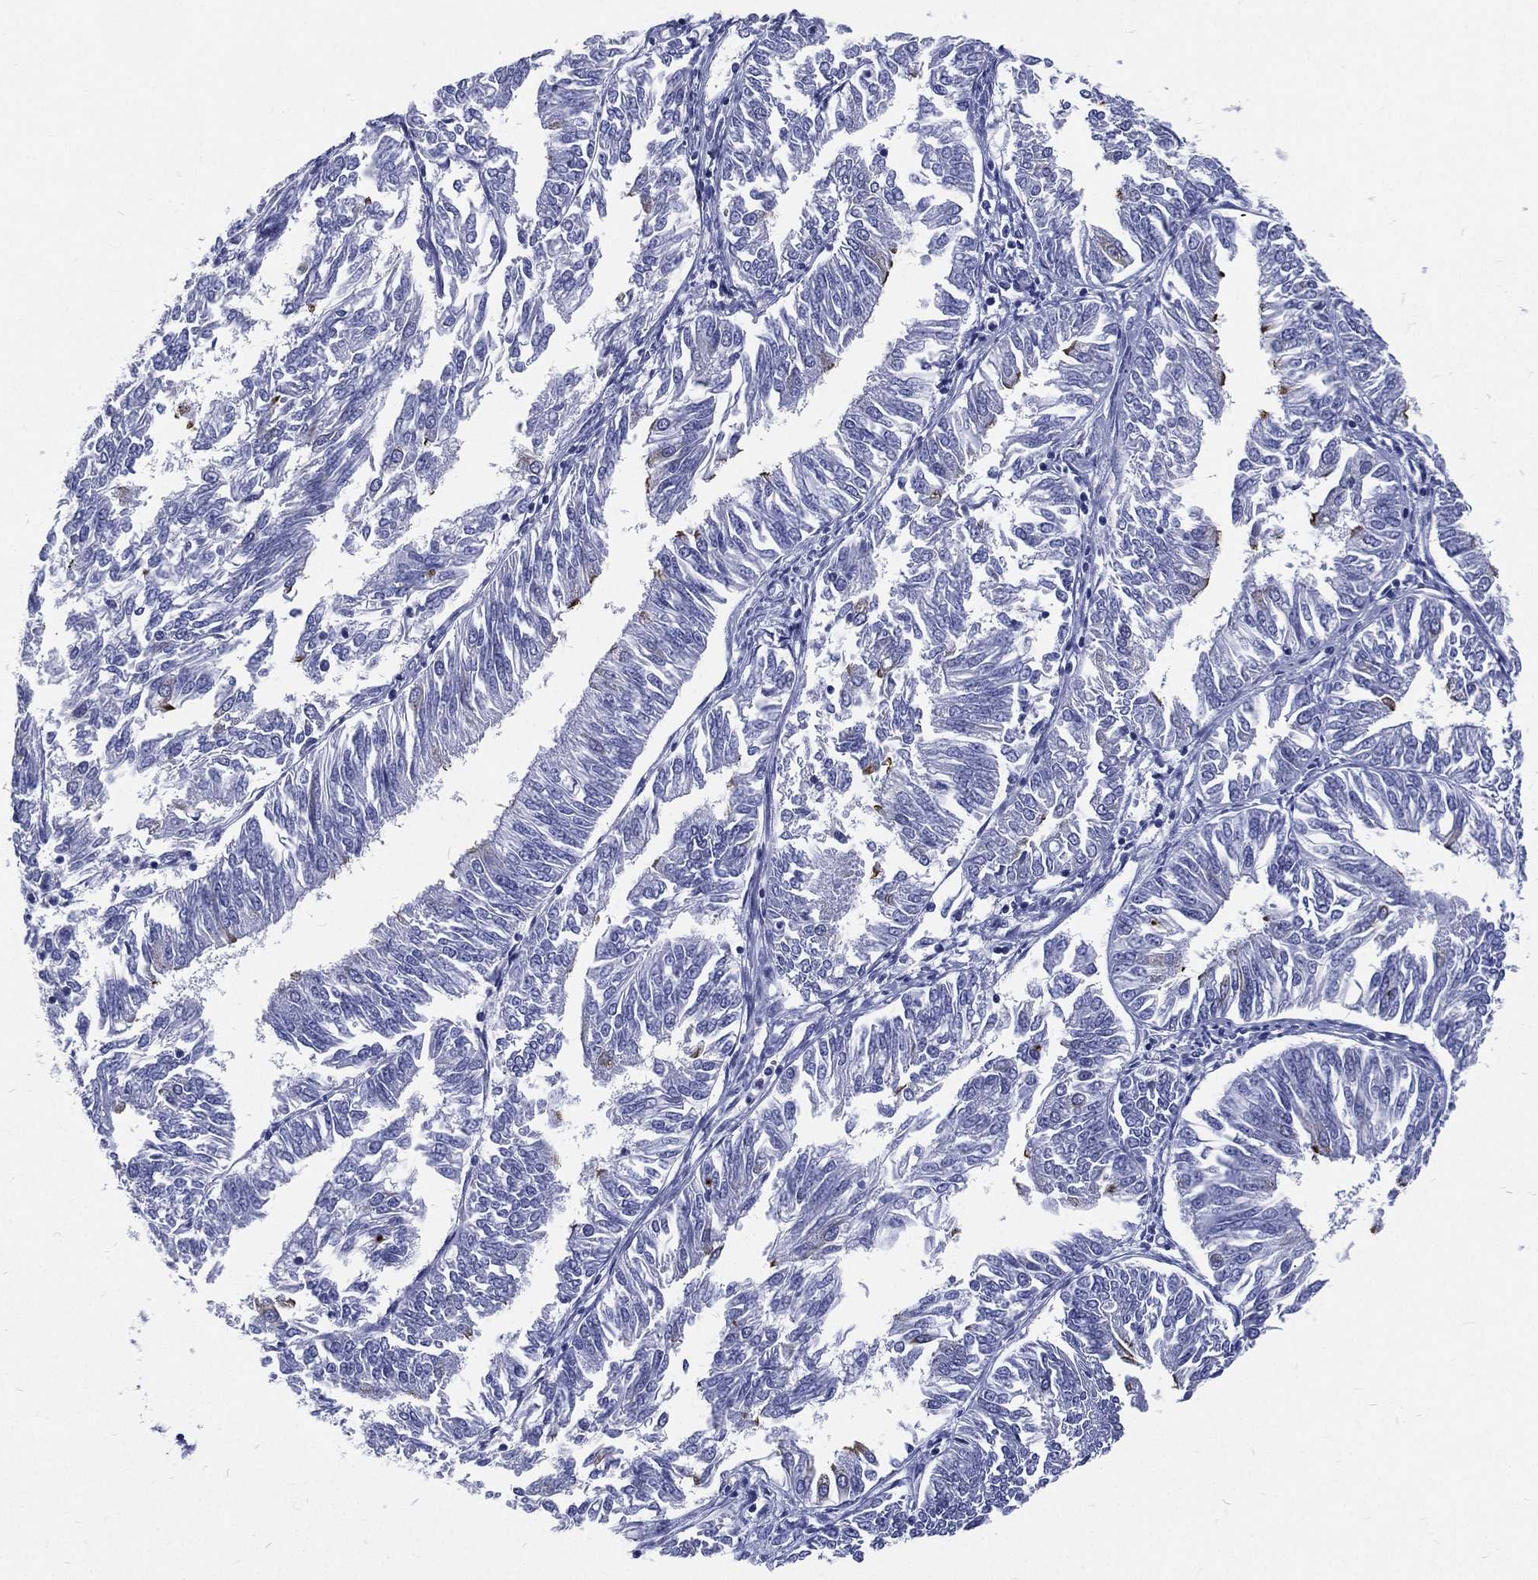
{"staining": {"intensity": "negative", "quantity": "none", "location": "none"}, "tissue": "endometrial cancer", "cell_type": "Tumor cells", "image_type": "cancer", "snomed": [{"axis": "morphology", "description": "Adenocarcinoma, NOS"}, {"axis": "topography", "description": "Endometrium"}], "caption": "Tumor cells are negative for brown protein staining in adenocarcinoma (endometrial).", "gene": "RSPH4A", "patient": {"sex": "female", "age": 58}}